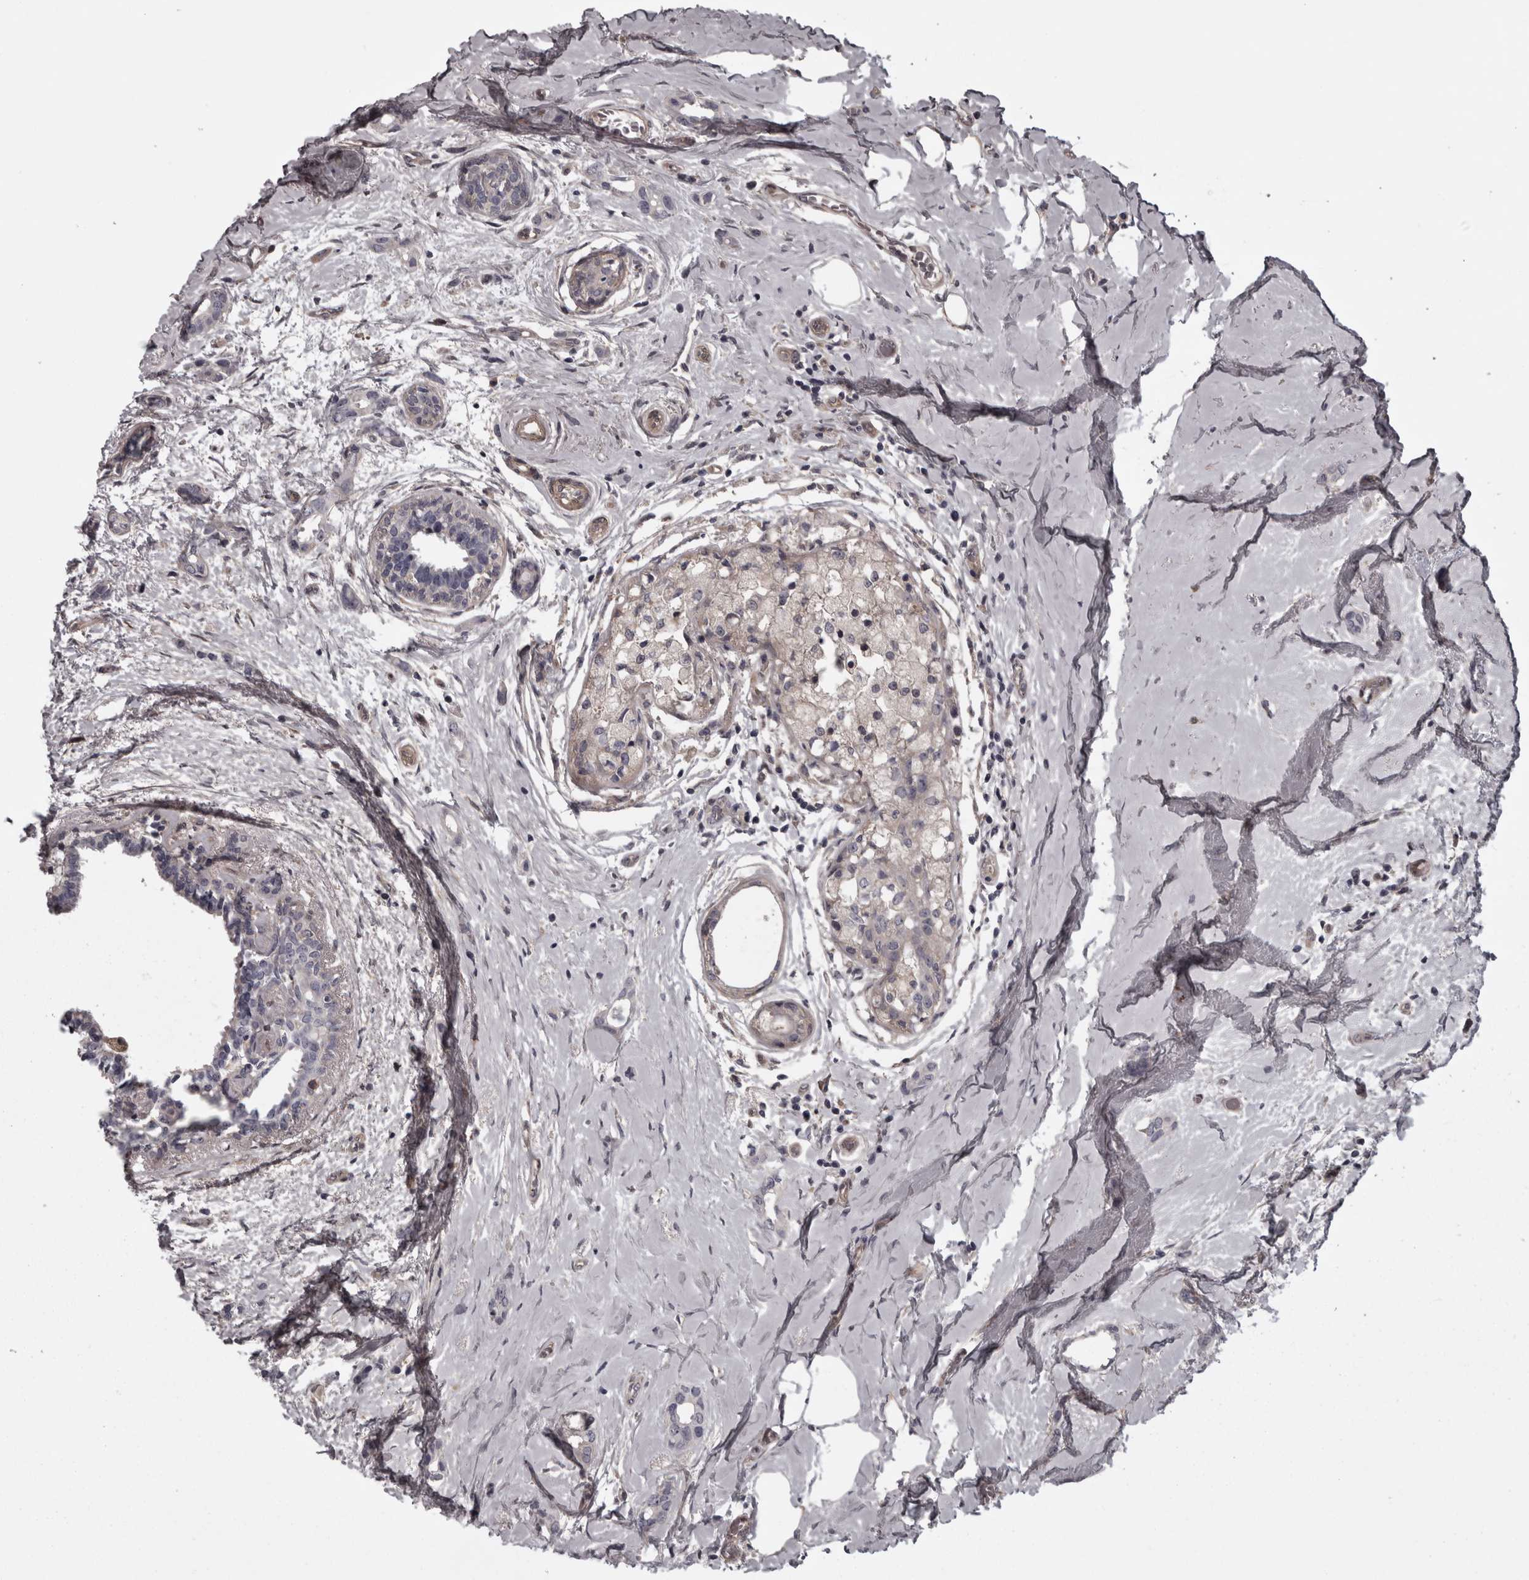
{"staining": {"intensity": "negative", "quantity": "none", "location": "none"}, "tissue": "breast cancer", "cell_type": "Tumor cells", "image_type": "cancer", "snomed": [{"axis": "morphology", "description": "Duct carcinoma"}, {"axis": "topography", "description": "Breast"}], "caption": "A high-resolution histopathology image shows IHC staining of invasive ductal carcinoma (breast), which reveals no significant expression in tumor cells.", "gene": "RSU1", "patient": {"sex": "female", "age": 55}}